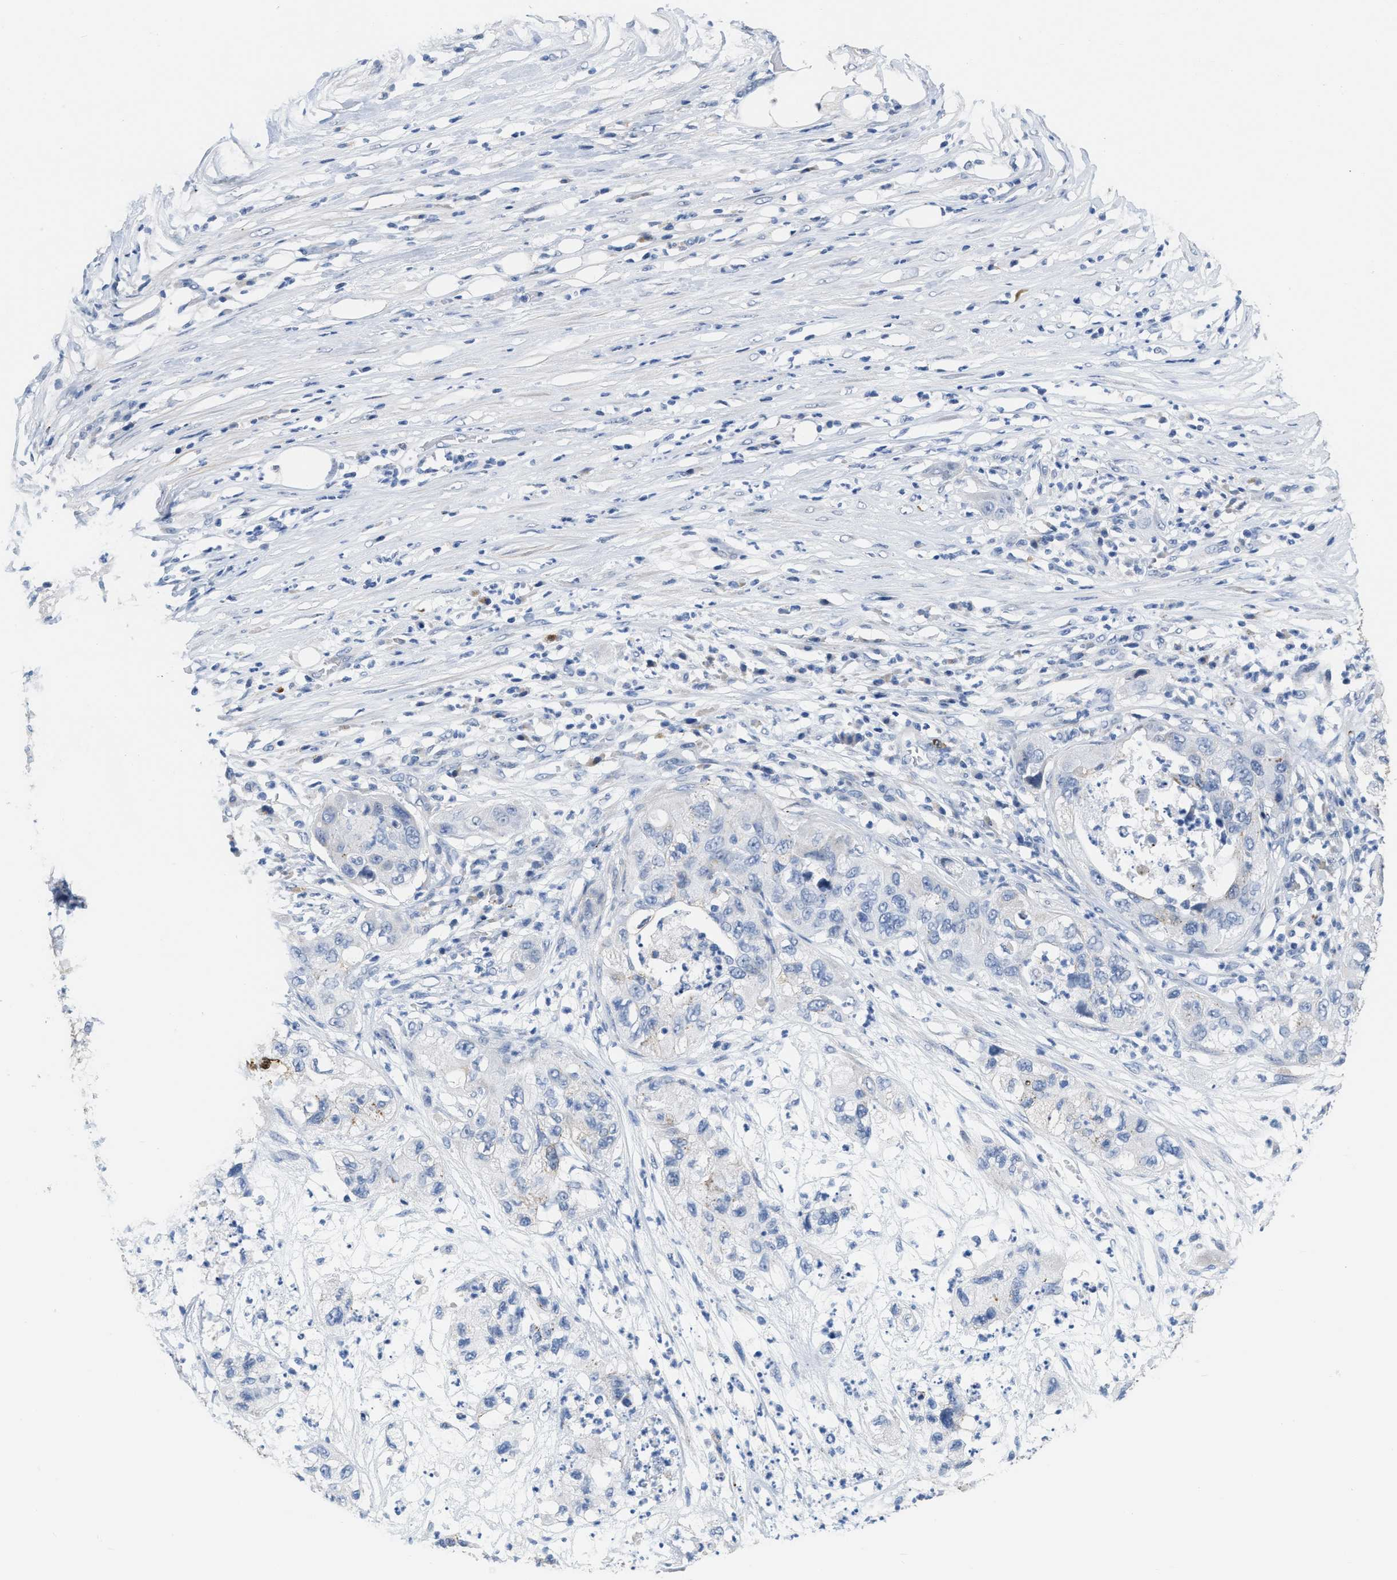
{"staining": {"intensity": "weak", "quantity": "<25%", "location": "cytoplasmic/membranous"}, "tissue": "pancreatic cancer", "cell_type": "Tumor cells", "image_type": "cancer", "snomed": [{"axis": "morphology", "description": "Adenocarcinoma, NOS"}, {"axis": "topography", "description": "Pancreas"}], "caption": "Tumor cells are negative for brown protein staining in pancreatic cancer (adenocarcinoma).", "gene": "CRYM", "patient": {"sex": "female", "age": 78}}